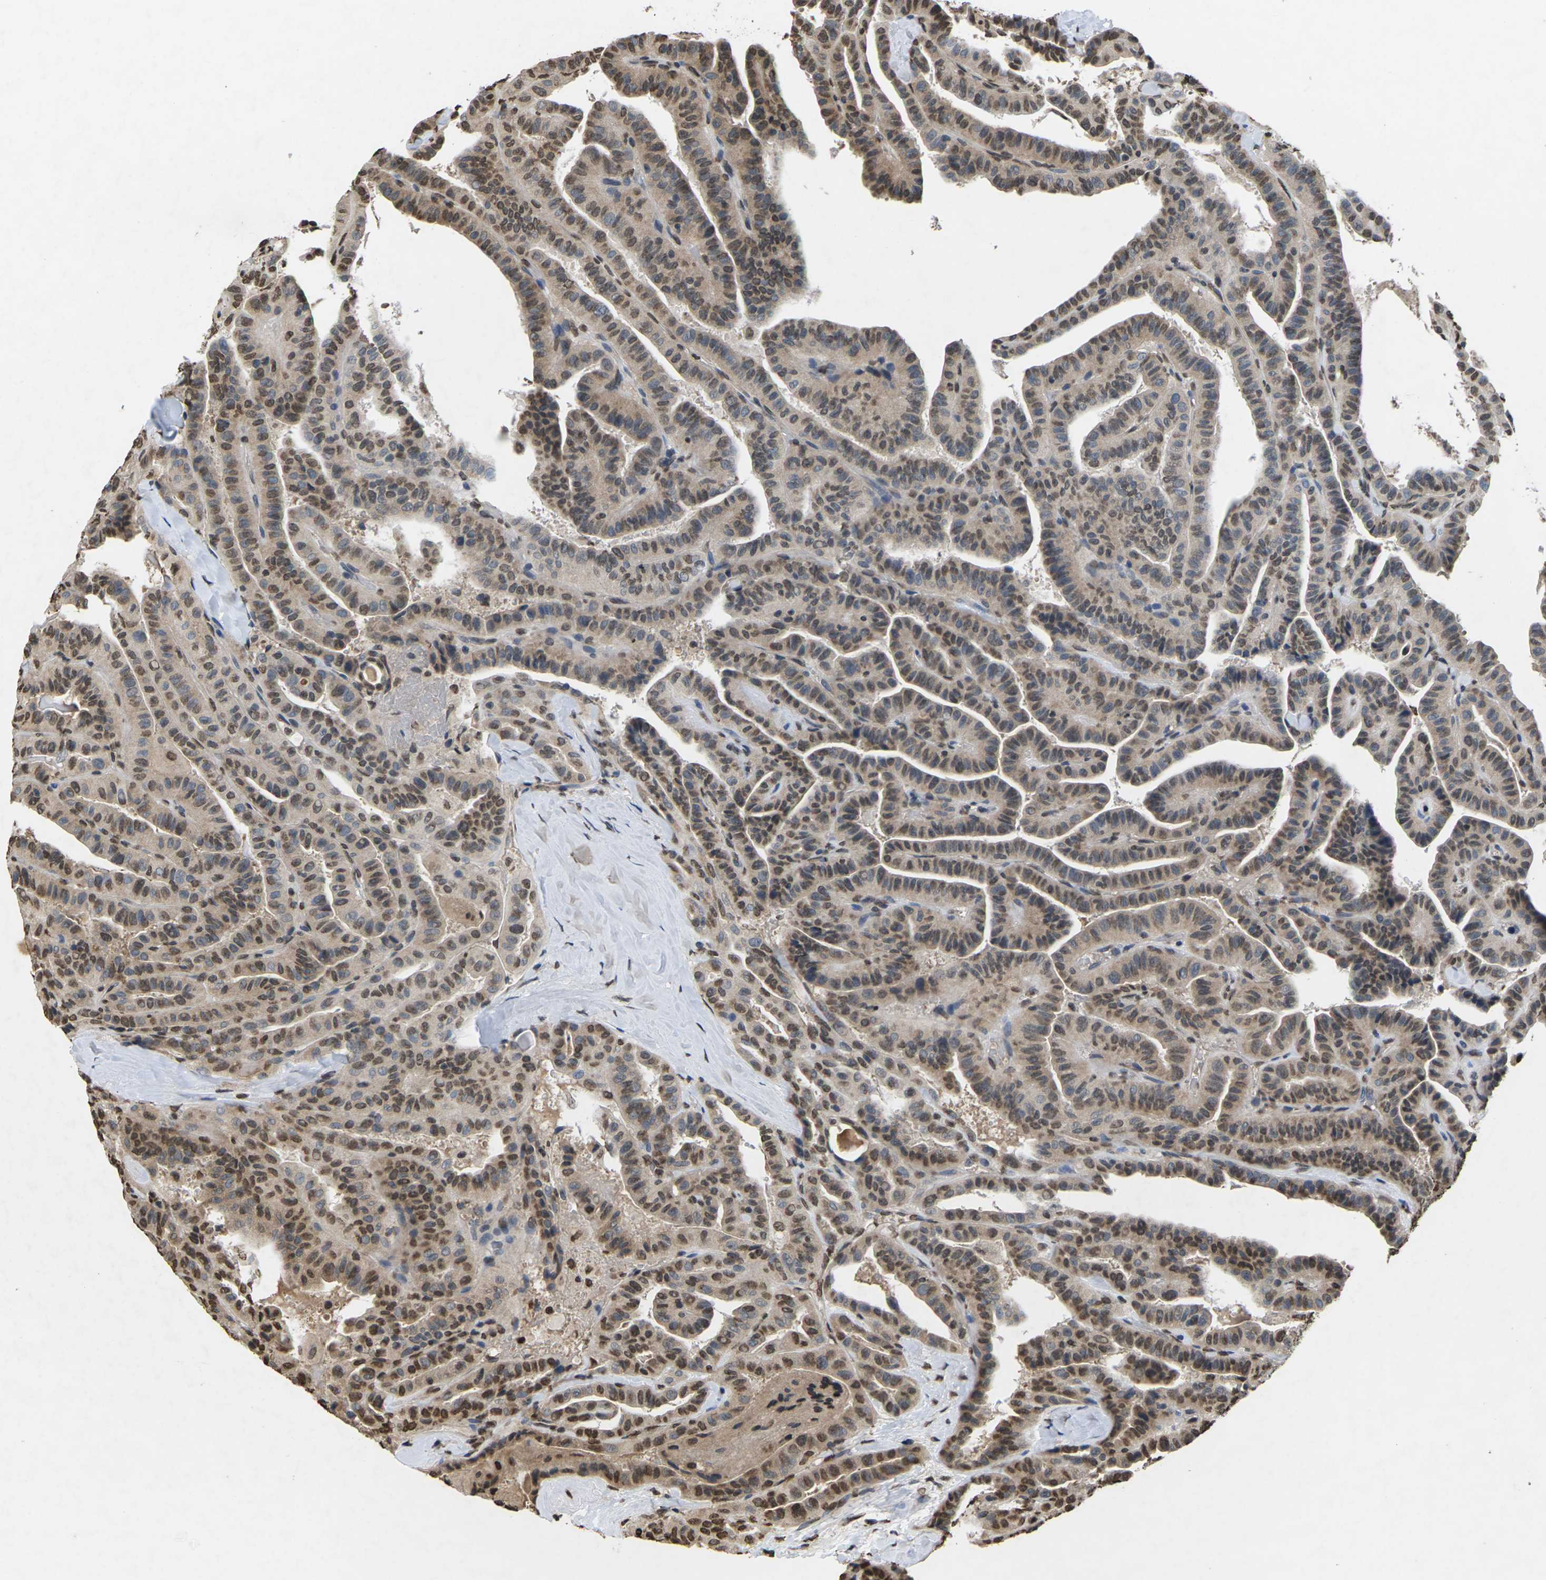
{"staining": {"intensity": "moderate", "quantity": "25%-75%", "location": "nuclear"}, "tissue": "thyroid cancer", "cell_type": "Tumor cells", "image_type": "cancer", "snomed": [{"axis": "morphology", "description": "Papillary adenocarcinoma, NOS"}, {"axis": "topography", "description": "Thyroid gland"}], "caption": "Protein expression analysis of papillary adenocarcinoma (thyroid) reveals moderate nuclear staining in approximately 25%-75% of tumor cells.", "gene": "EMSY", "patient": {"sex": "male", "age": 77}}